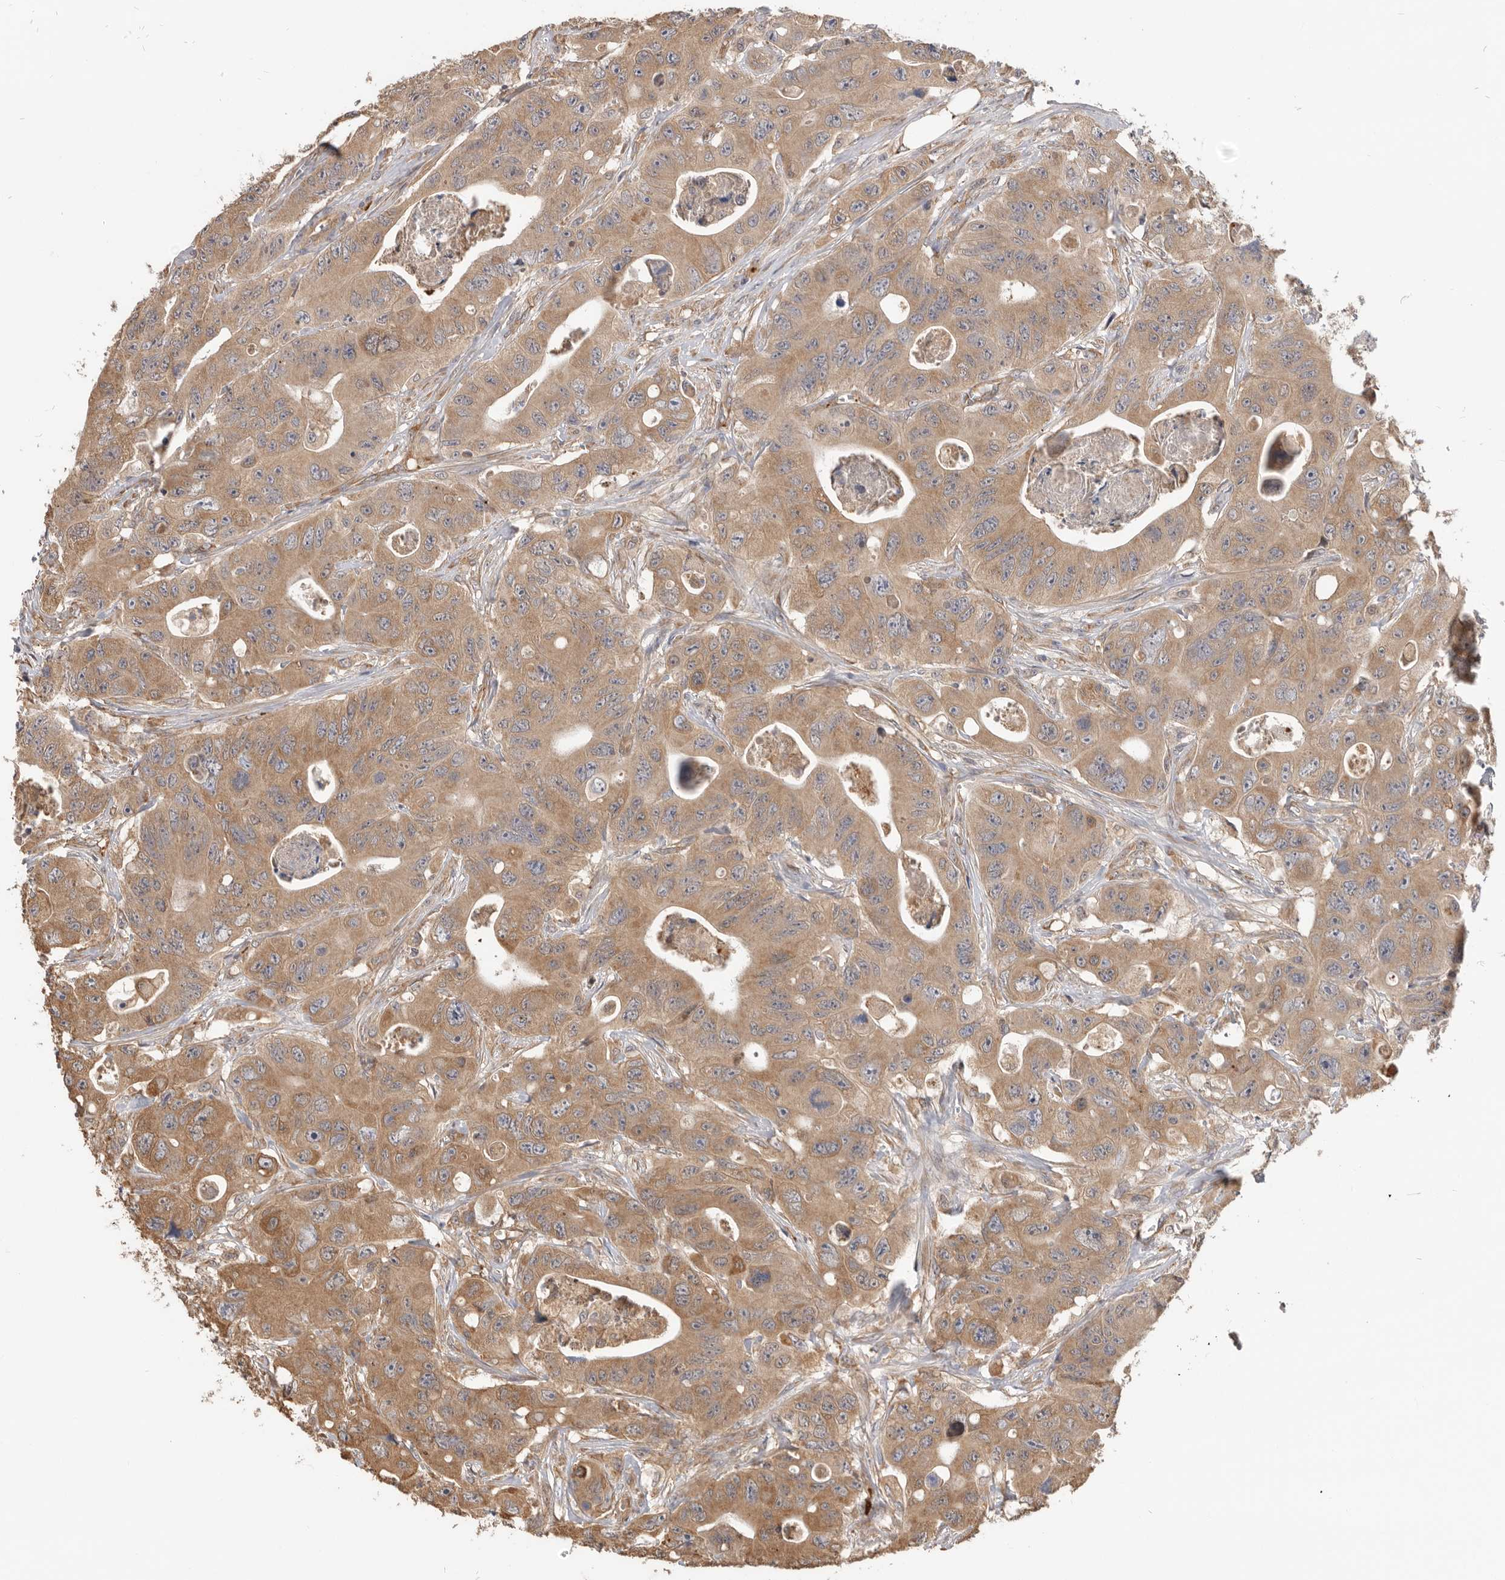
{"staining": {"intensity": "moderate", "quantity": ">75%", "location": "cytoplasmic/membranous"}, "tissue": "colorectal cancer", "cell_type": "Tumor cells", "image_type": "cancer", "snomed": [{"axis": "morphology", "description": "Adenocarcinoma, NOS"}, {"axis": "topography", "description": "Colon"}], "caption": "IHC micrograph of adenocarcinoma (colorectal) stained for a protein (brown), which exhibits medium levels of moderate cytoplasmic/membranous expression in approximately >75% of tumor cells.", "gene": "CDC42BPB", "patient": {"sex": "female", "age": 46}}